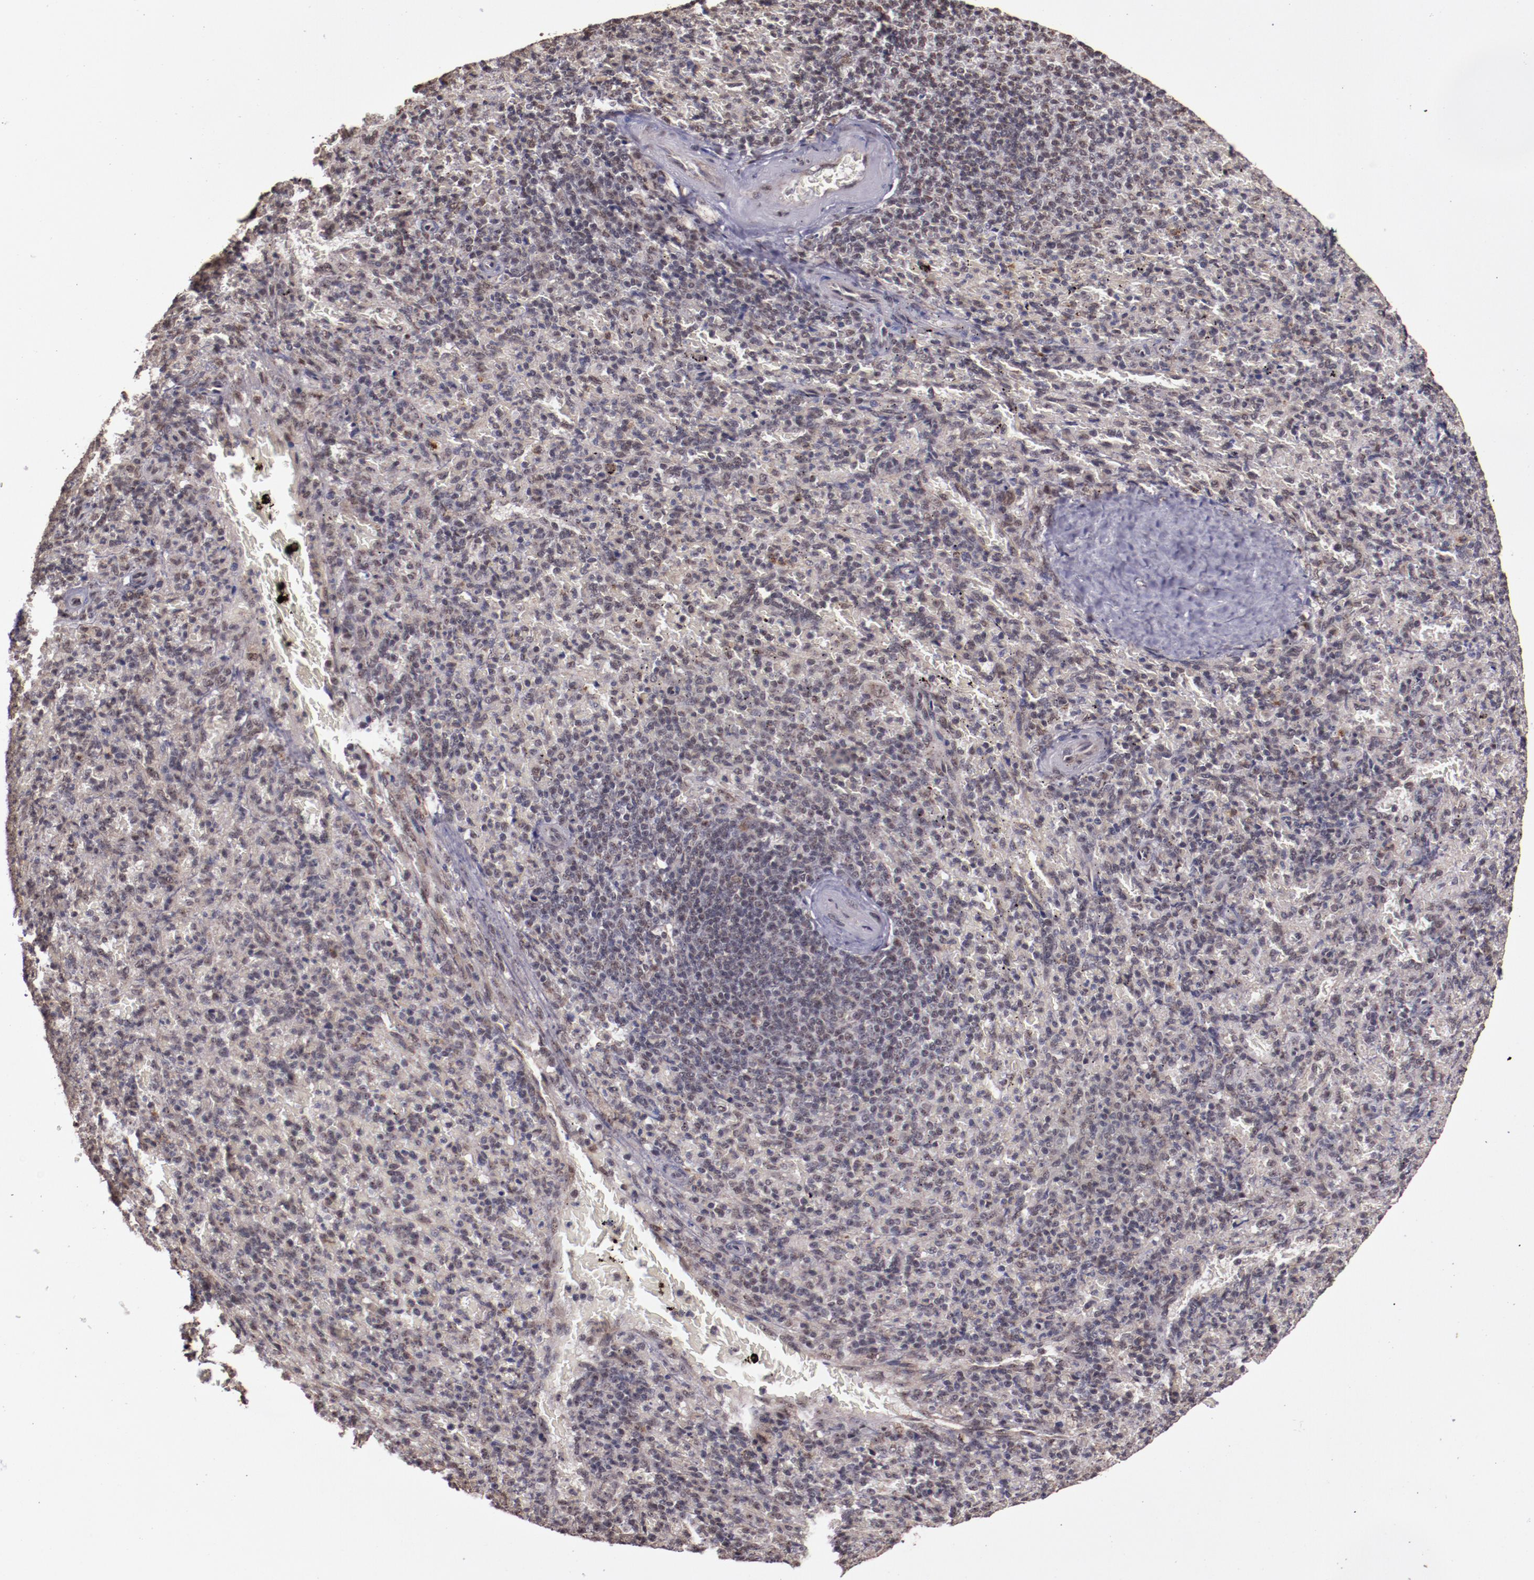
{"staining": {"intensity": "weak", "quantity": "25%-75%", "location": "nuclear"}, "tissue": "spleen", "cell_type": "Cells in red pulp", "image_type": "normal", "snomed": [{"axis": "morphology", "description": "Normal tissue, NOS"}, {"axis": "topography", "description": "Spleen"}], "caption": "The histopathology image demonstrates immunohistochemical staining of unremarkable spleen. There is weak nuclear expression is appreciated in approximately 25%-75% of cells in red pulp. Using DAB (brown) and hematoxylin (blue) stains, captured at high magnification using brightfield microscopy.", "gene": "CECR2", "patient": {"sex": "female", "age": 43}}